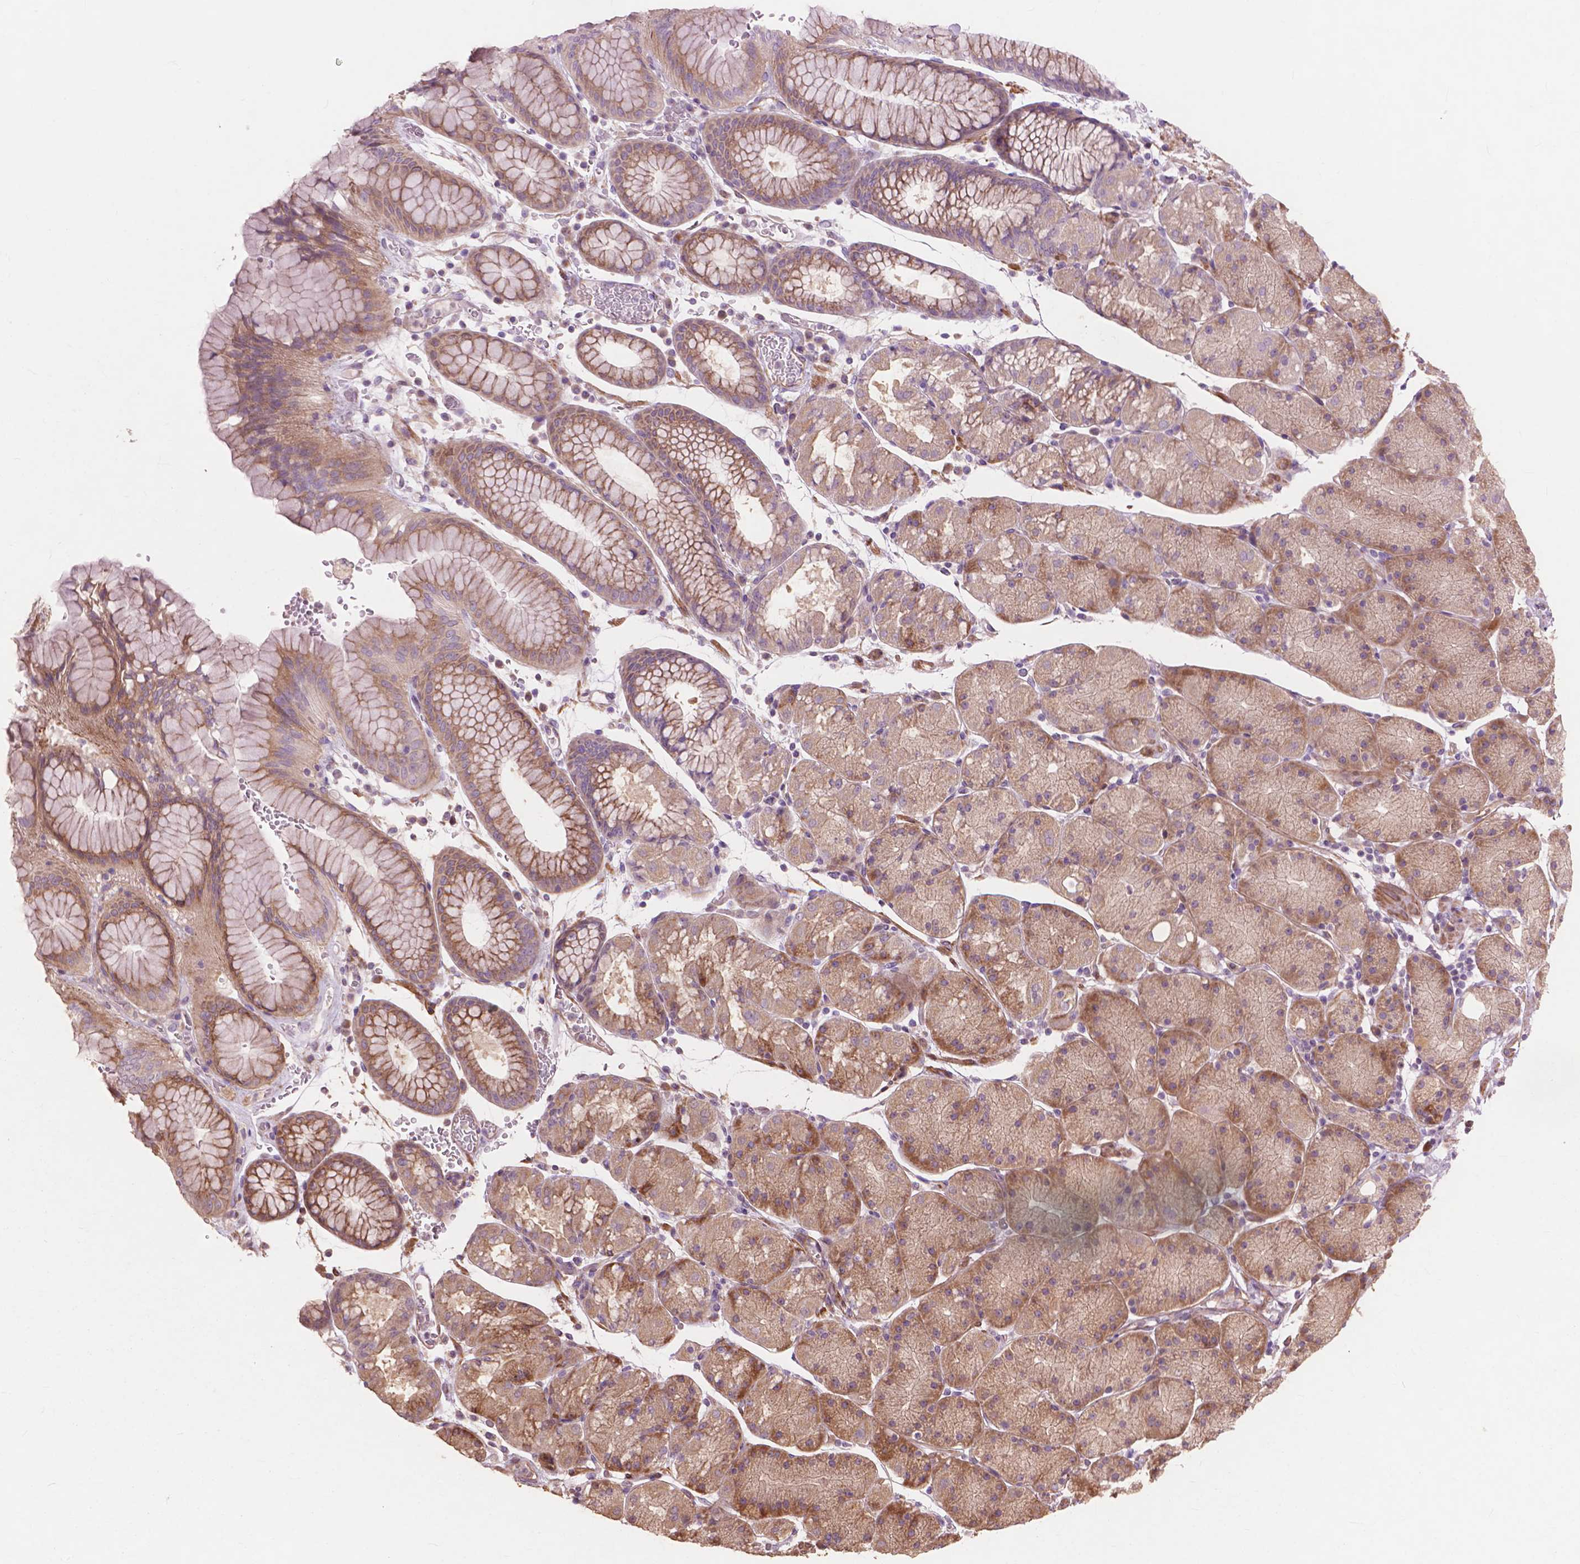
{"staining": {"intensity": "moderate", "quantity": "25%-75%", "location": "cytoplasmic/membranous"}, "tissue": "stomach", "cell_type": "Glandular cells", "image_type": "normal", "snomed": [{"axis": "morphology", "description": "Normal tissue, NOS"}, {"axis": "topography", "description": "Stomach, upper"}, {"axis": "topography", "description": "Stomach"}], "caption": "Immunohistochemical staining of unremarkable stomach exhibits medium levels of moderate cytoplasmic/membranous positivity in about 25%-75% of glandular cells. (DAB (3,3'-diaminobenzidine) IHC with brightfield microscopy, high magnification).", "gene": "FNIP1", "patient": {"sex": "male", "age": 76}}